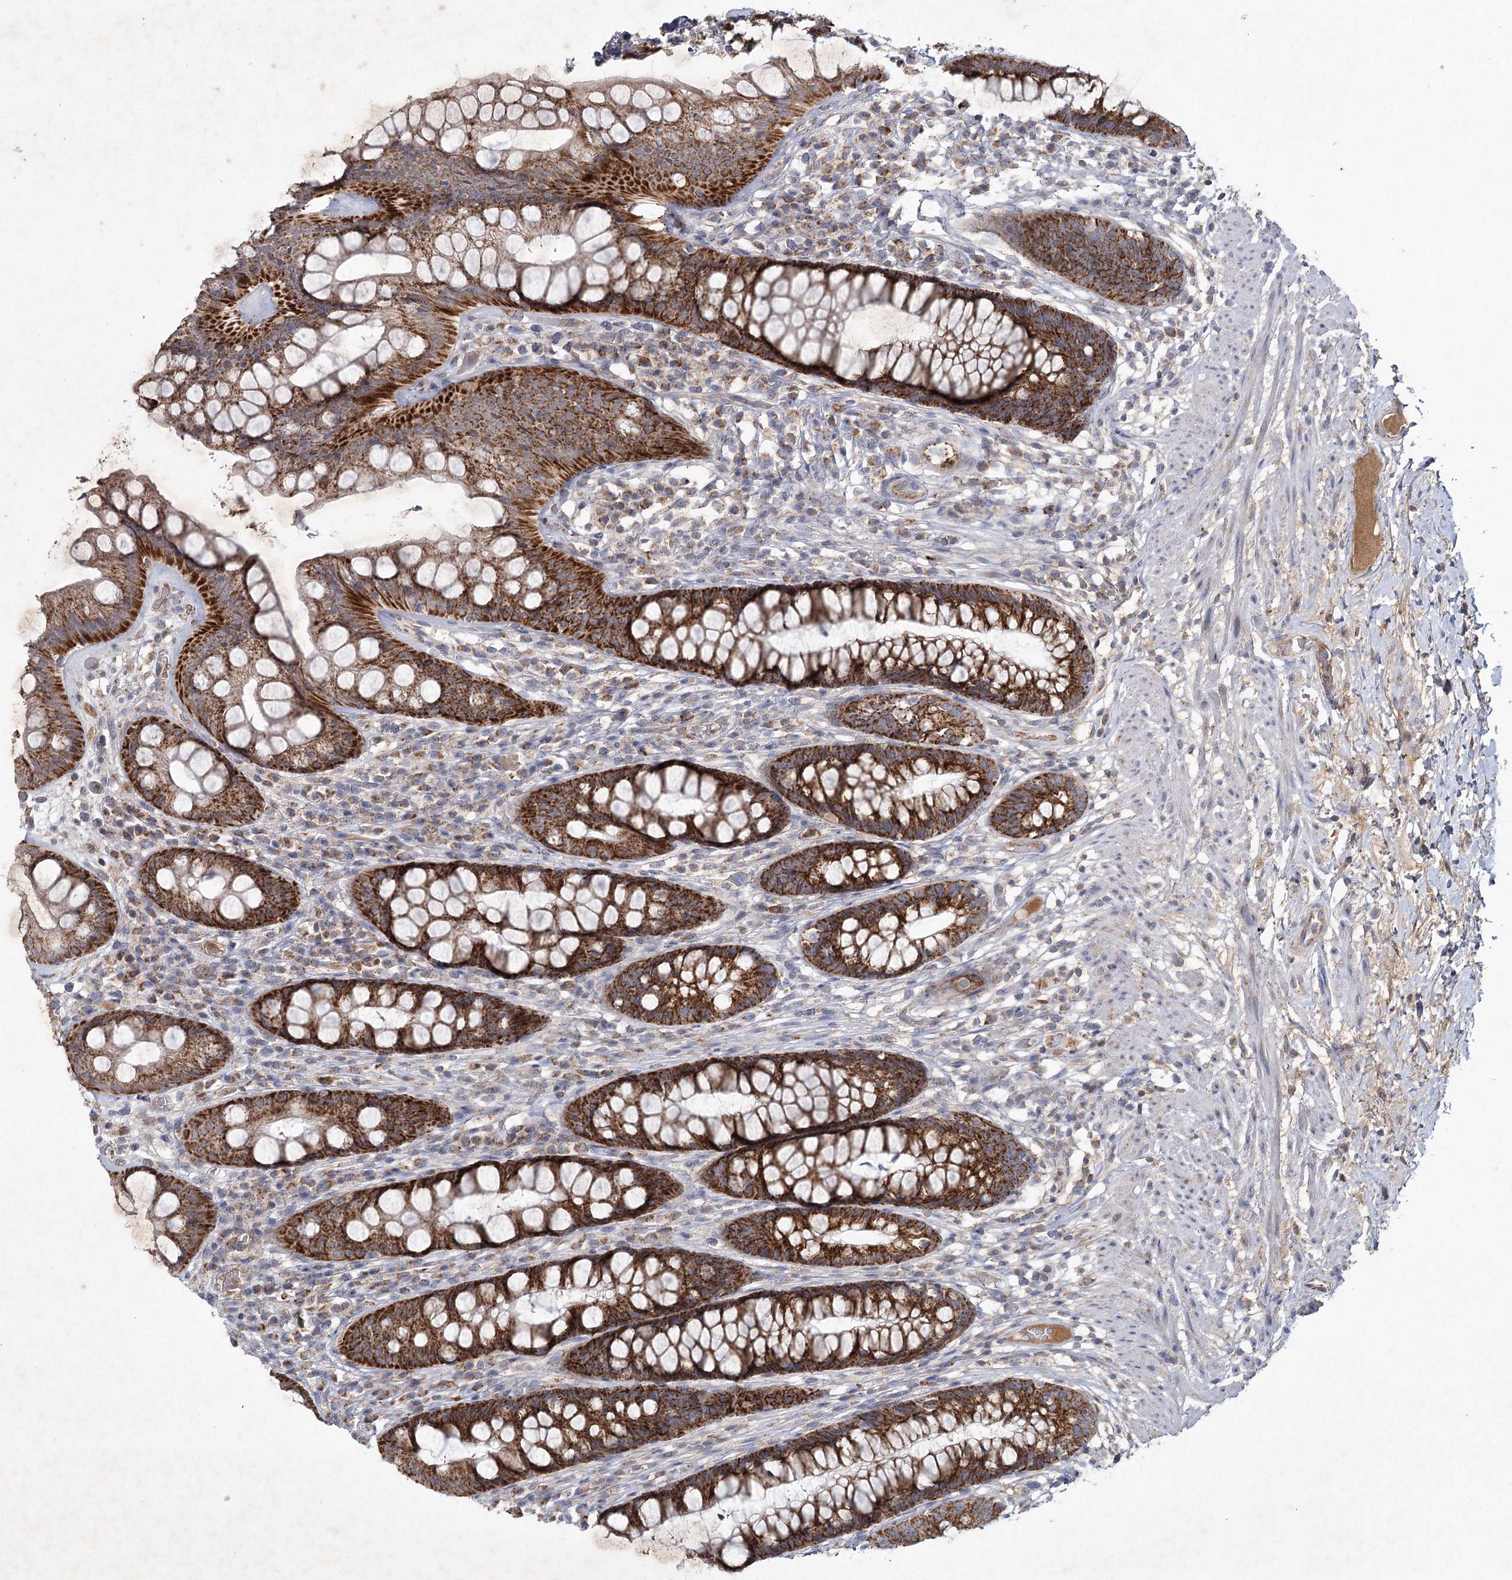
{"staining": {"intensity": "strong", "quantity": ">75%", "location": "cytoplasmic/membranous"}, "tissue": "rectum", "cell_type": "Glandular cells", "image_type": "normal", "snomed": [{"axis": "morphology", "description": "Normal tissue, NOS"}, {"axis": "topography", "description": "Rectum"}], "caption": "This photomicrograph shows immunohistochemistry (IHC) staining of unremarkable rectum, with high strong cytoplasmic/membranous expression in approximately >75% of glandular cells.", "gene": "MRPL44", "patient": {"sex": "male", "age": 74}}